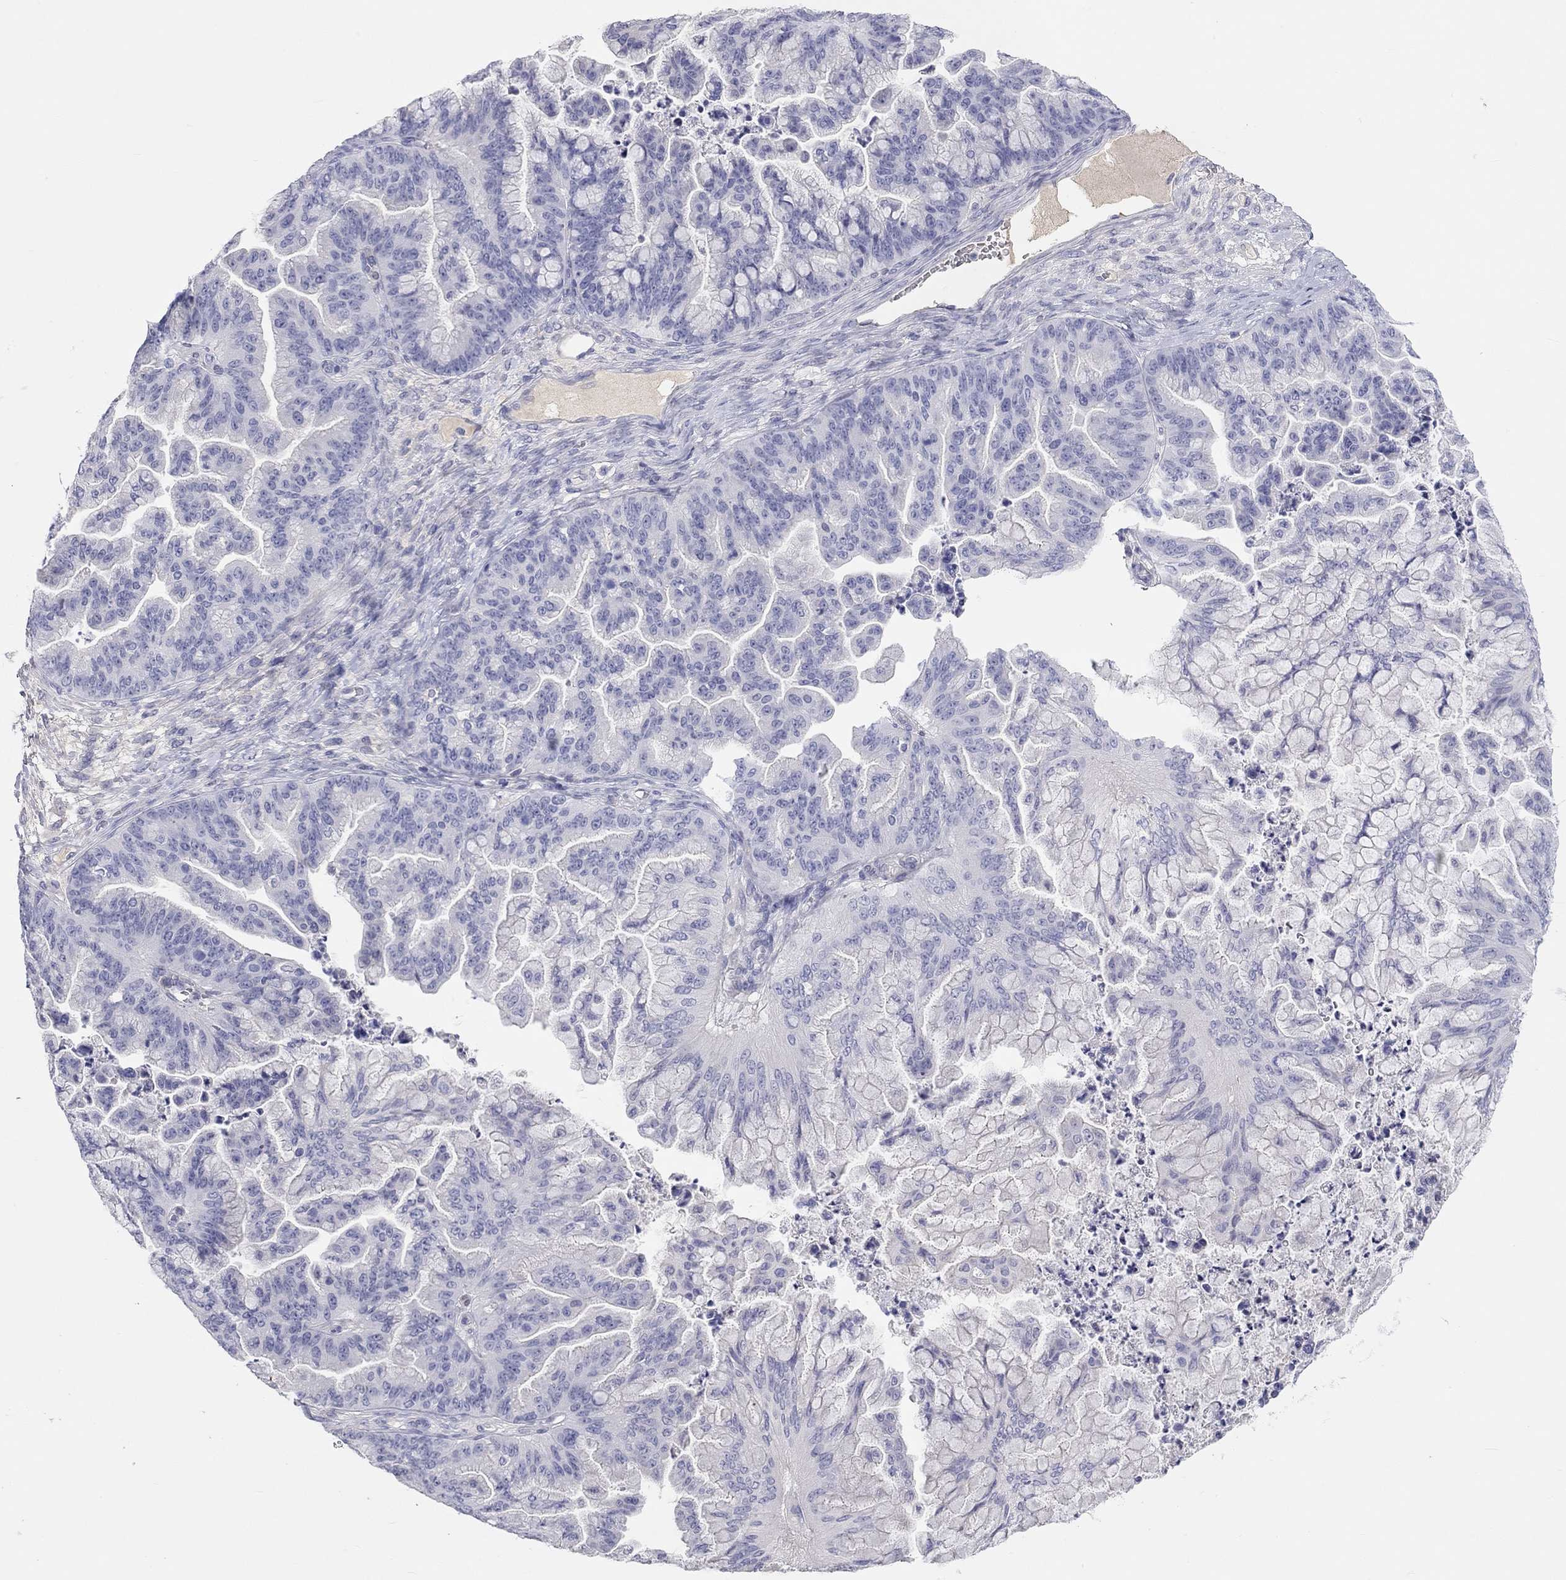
{"staining": {"intensity": "negative", "quantity": "none", "location": "none"}, "tissue": "ovarian cancer", "cell_type": "Tumor cells", "image_type": "cancer", "snomed": [{"axis": "morphology", "description": "Cystadenocarcinoma, mucinous, NOS"}, {"axis": "topography", "description": "Ovary"}], "caption": "Mucinous cystadenocarcinoma (ovarian) was stained to show a protein in brown. There is no significant positivity in tumor cells.", "gene": "ST7L", "patient": {"sex": "female", "age": 67}}